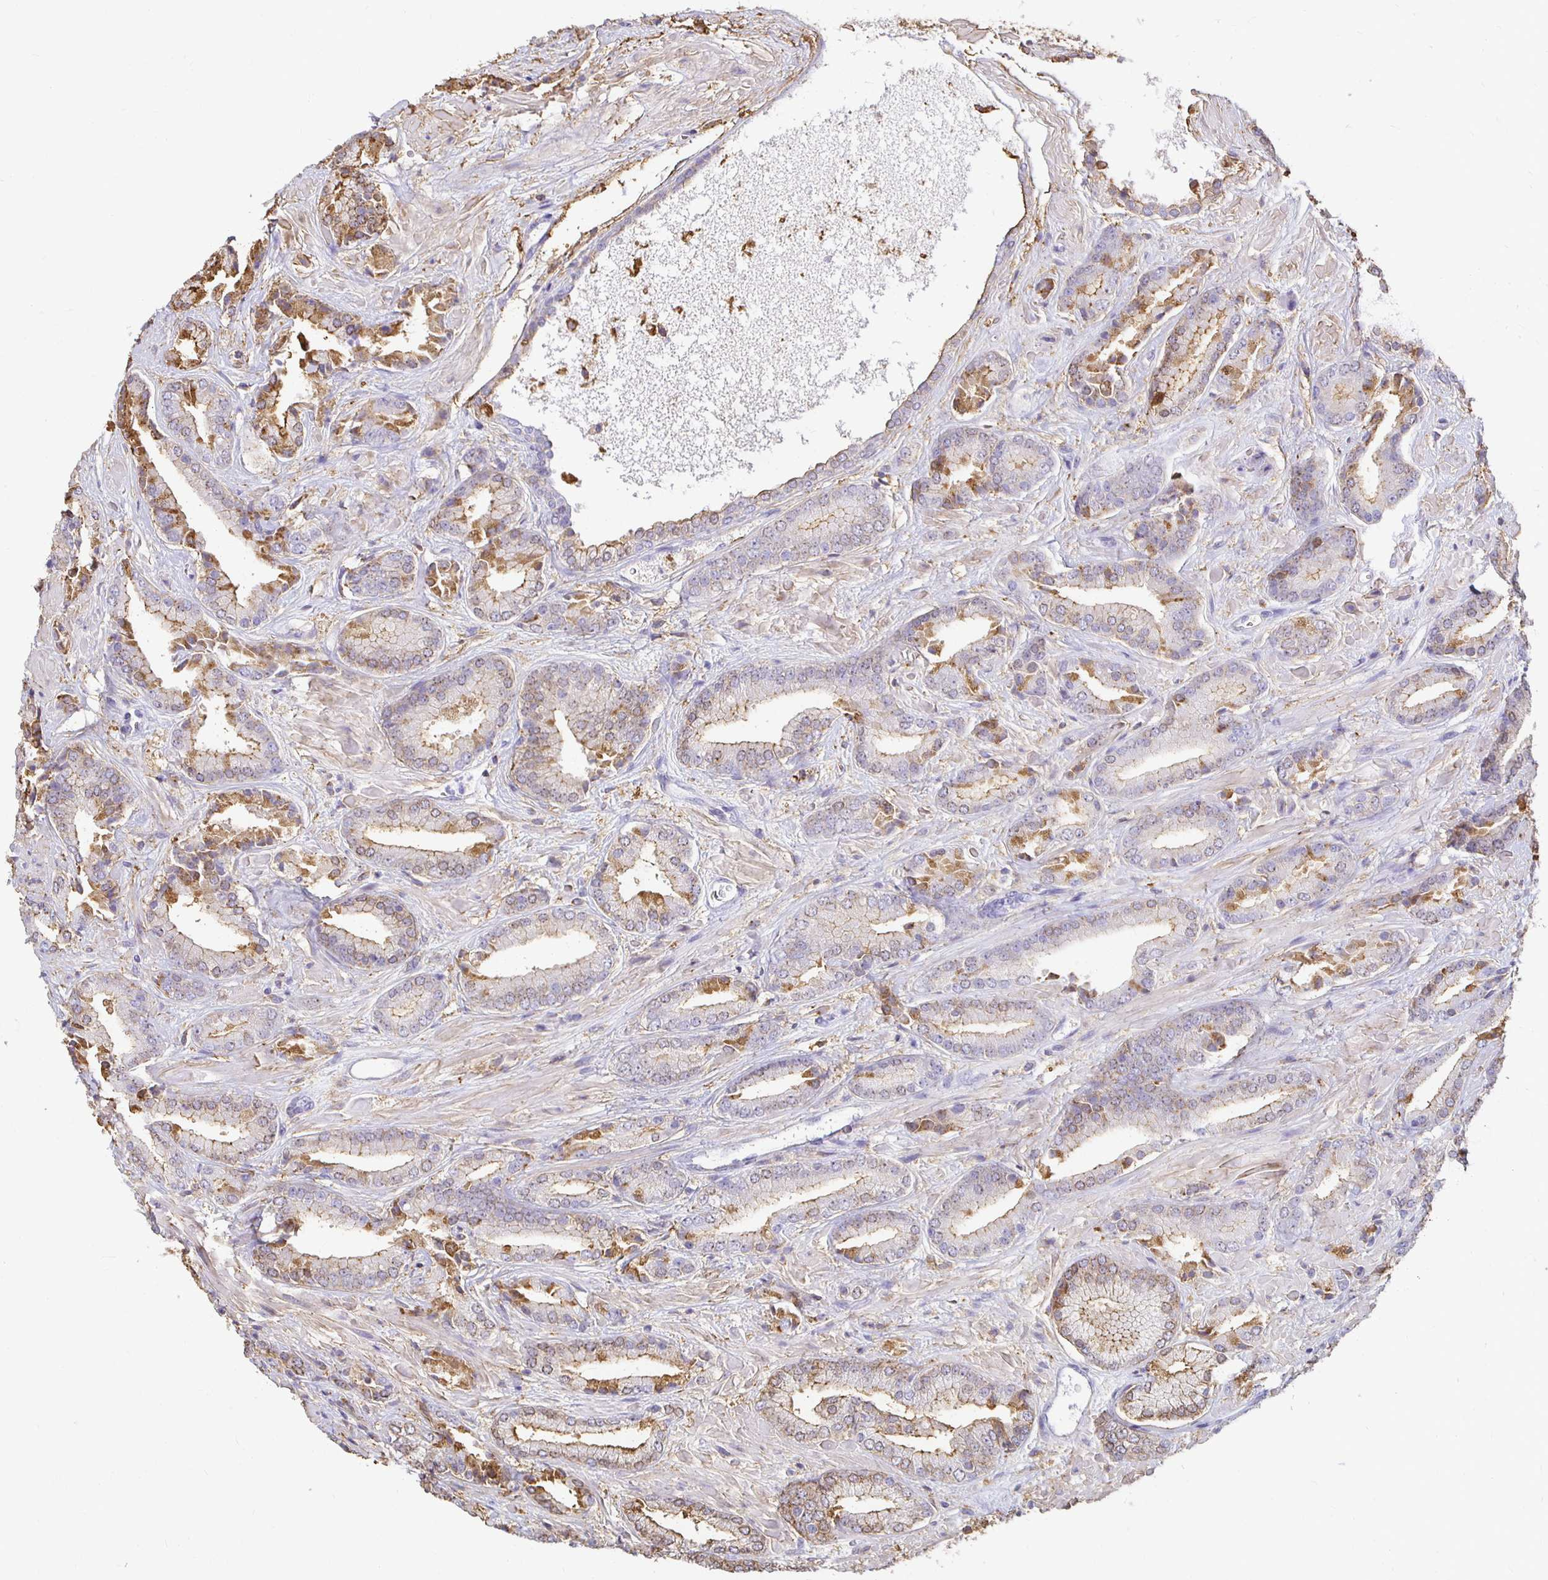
{"staining": {"intensity": "moderate", "quantity": "25%-75%", "location": "cytoplasmic/membranous,nuclear"}, "tissue": "prostate cancer", "cell_type": "Tumor cells", "image_type": "cancer", "snomed": [{"axis": "morphology", "description": "Adenocarcinoma, High grade"}, {"axis": "topography", "description": "Prostate"}], "caption": "Prostate cancer stained with a protein marker reveals moderate staining in tumor cells.", "gene": "TAS1R3", "patient": {"sex": "male", "age": 56}}